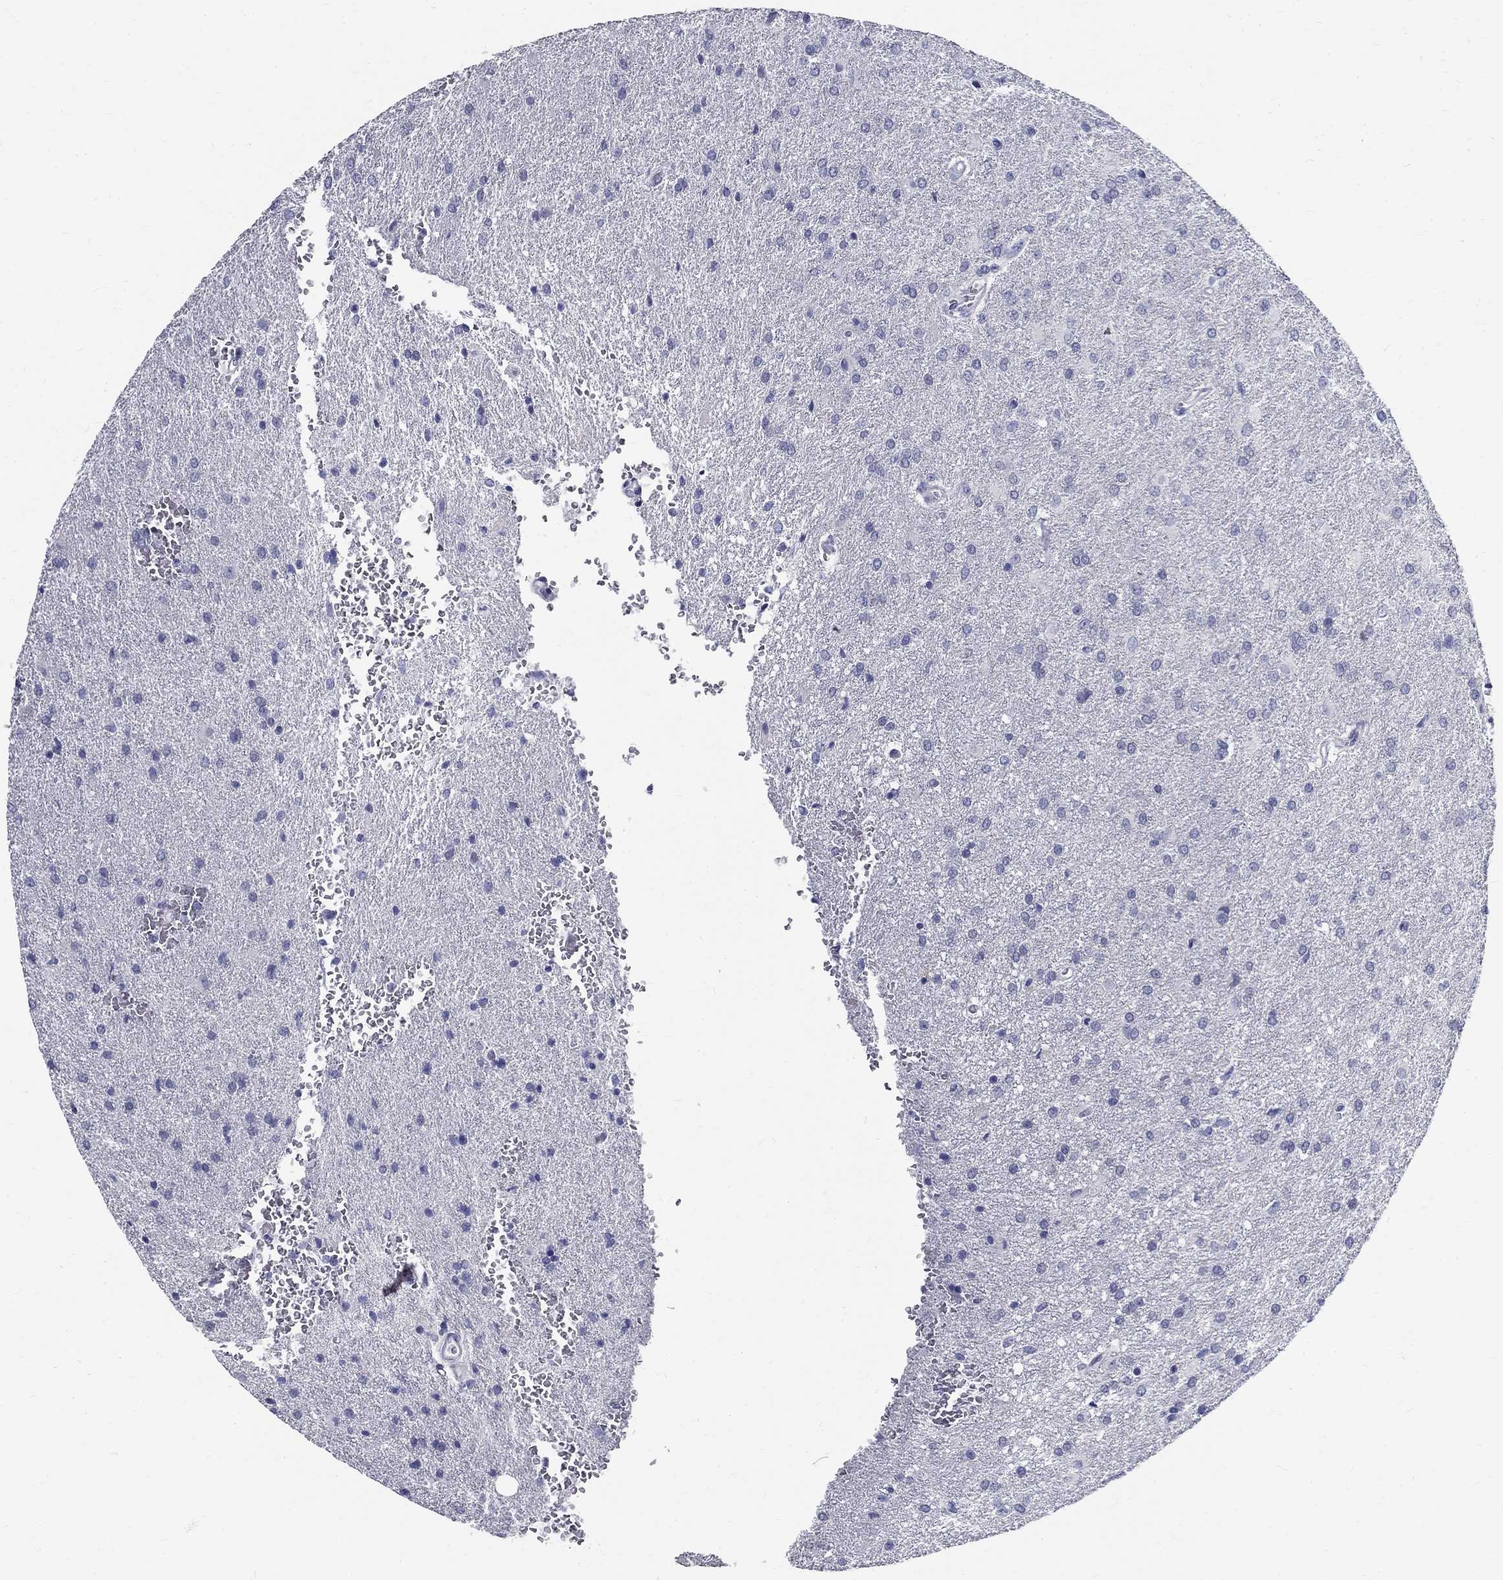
{"staining": {"intensity": "negative", "quantity": "none", "location": "none"}, "tissue": "glioma", "cell_type": "Tumor cells", "image_type": "cancer", "snomed": [{"axis": "morphology", "description": "Glioma, malignant, High grade"}, {"axis": "topography", "description": "Brain"}], "caption": "Immunohistochemistry (IHC) image of neoplastic tissue: glioma stained with DAB reveals no significant protein staining in tumor cells.", "gene": "TGM4", "patient": {"sex": "male", "age": 68}}